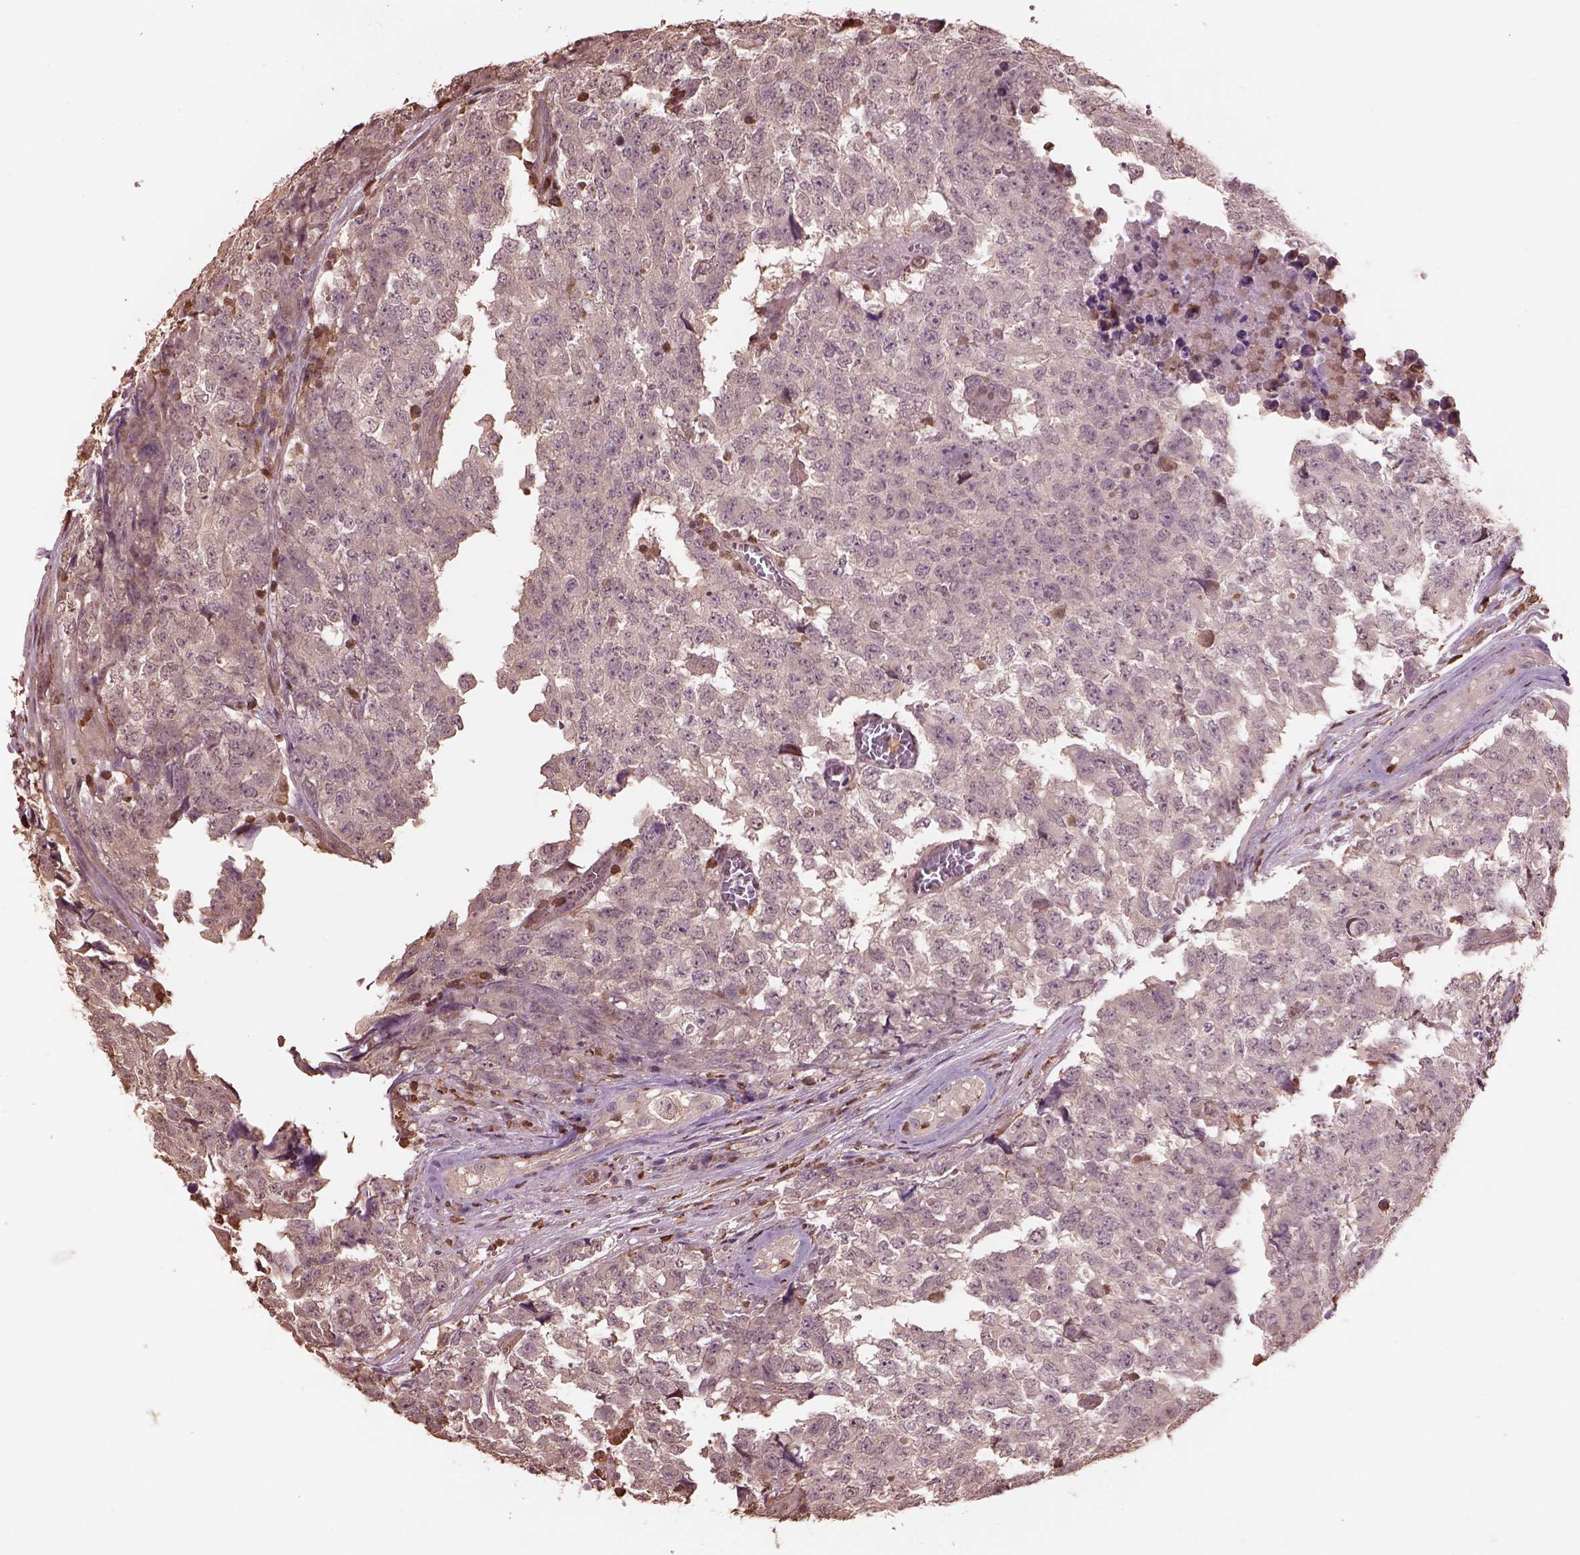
{"staining": {"intensity": "weak", "quantity": "<25%", "location": "cytoplasmic/membranous"}, "tissue": "testis cancer", "cell_type": "Tumor cells", "image_type": "cancer", "snomed": [{"axis": "morphology", "description": "Carcinoma, Embryonal, NOS"}, {"axis": "topography", "description": "Testis"}], "caption": "Protein analysis of testis embryonal carcinoma displays no significant positivity in tumor cells. The staining was performed using DAB to visualize the protein expression in brown, while the nuclei were stained in blue with hematoxylin (Magnification: 20x).", "gene": "IL31RA", "patient": {"sex": "male", "age": 23}}